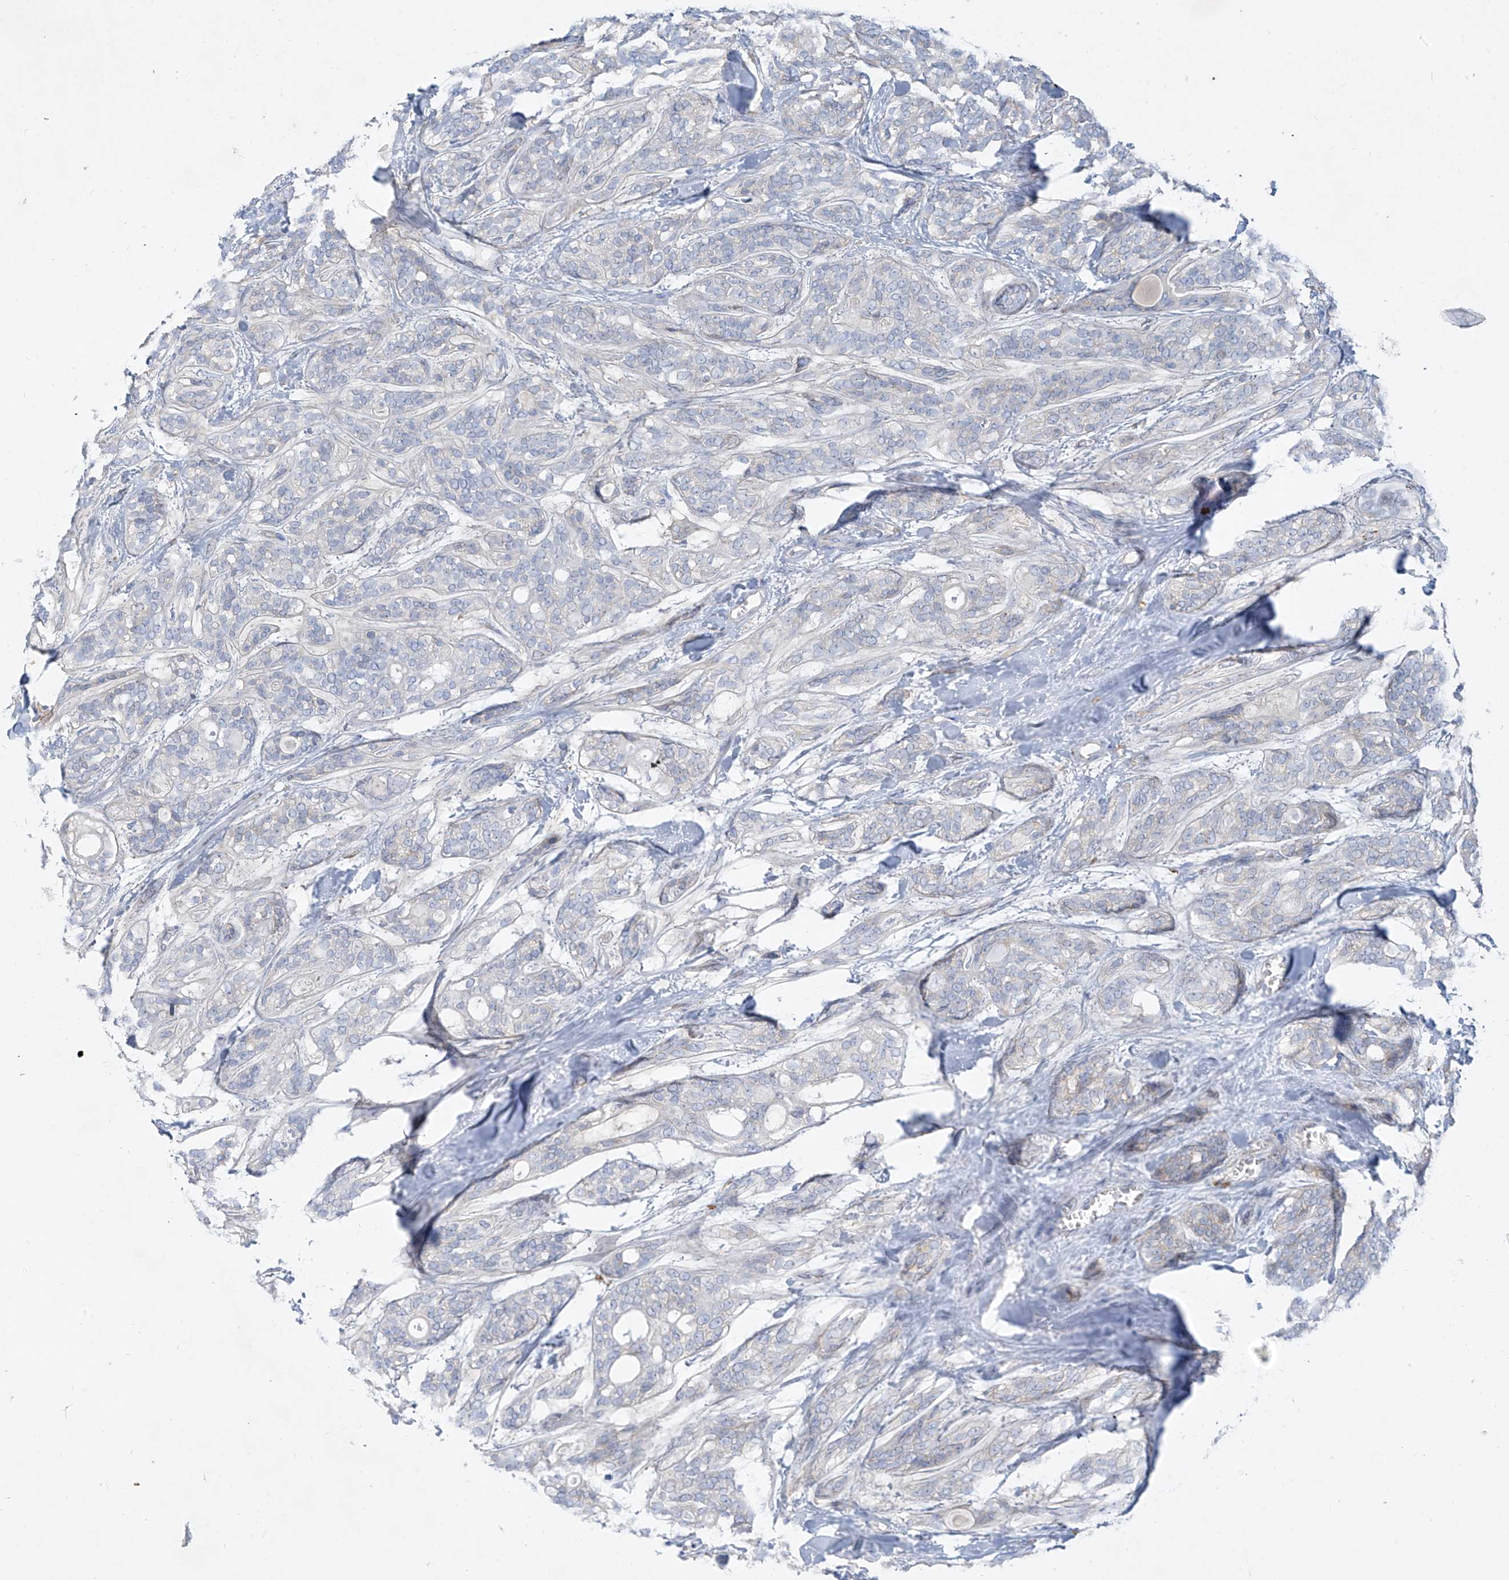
{"staining": {"intensity": "negative", "quantity": "none", "location": "none"}, "tissue": "head and neck cancer", "cell_type": "Tumor cells", "image_type": "cancer", "snomed": [{"axis": "morphology", "description": "Adenocarcinoma, NOS"}, {"axis": "topography", "description": "Head-Neck"}], "caption": "Human head and neck adenocarcinoma stained for a protein using immunohistochemistry (IHC) demonstrates no expression in tumor cells.", "gene": "DGKQ", "patient": {"sex": "male", "age": 66}}